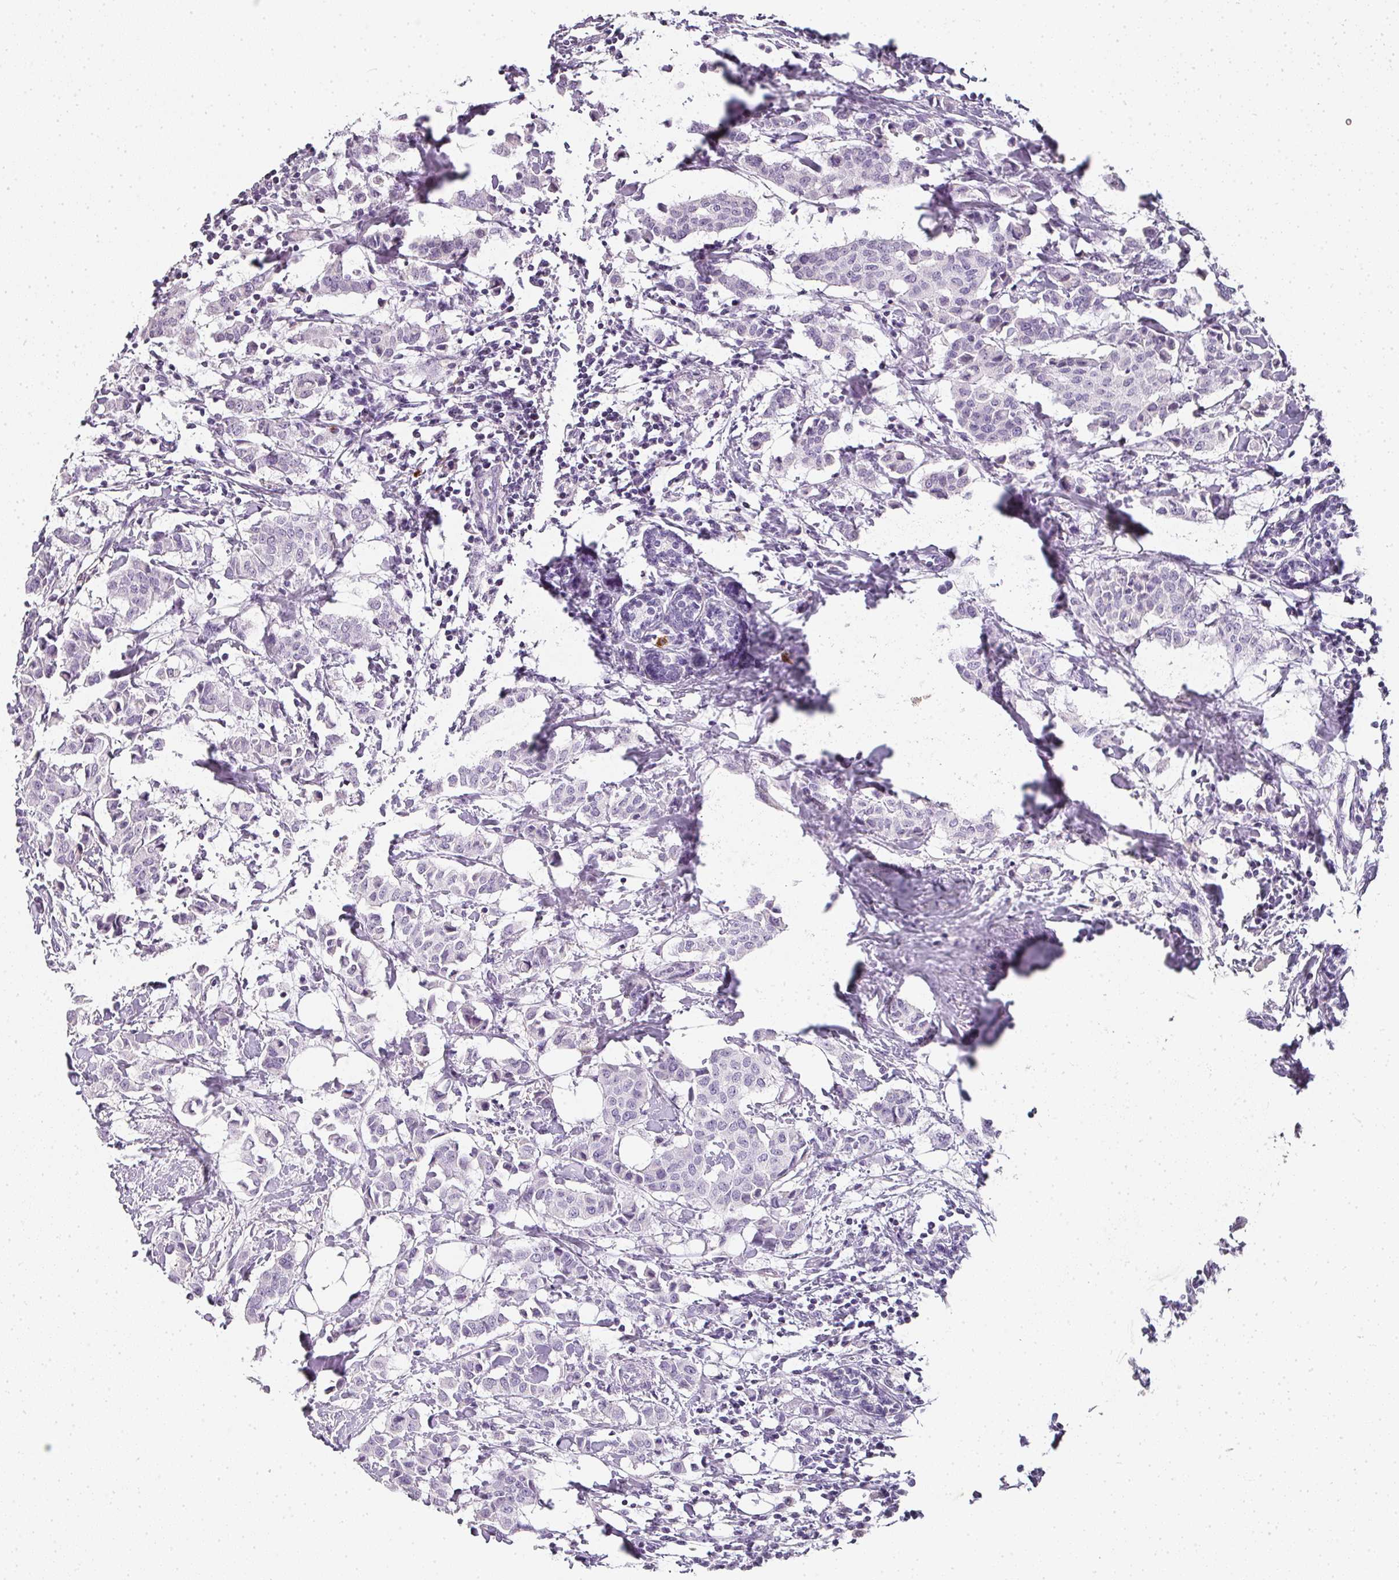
{"staining": {"intensity": "negative", "quantity": "none", "location": "none"}, "tissue": "breast cancer", "cell_type": "Tumor cells", "image_type": "cancer", "snomed": [{"axis": "morphology", "description": "Duct carcinoma"}, {"axis": "topography", "description": "Breast"}], "caption": "Intraductal carcinoma (breast) stained for a protein using immunohistochemistry shows no staining tumor cells.", "gene": "CAMP", "patient": {"sex": "female", "age": 40}}